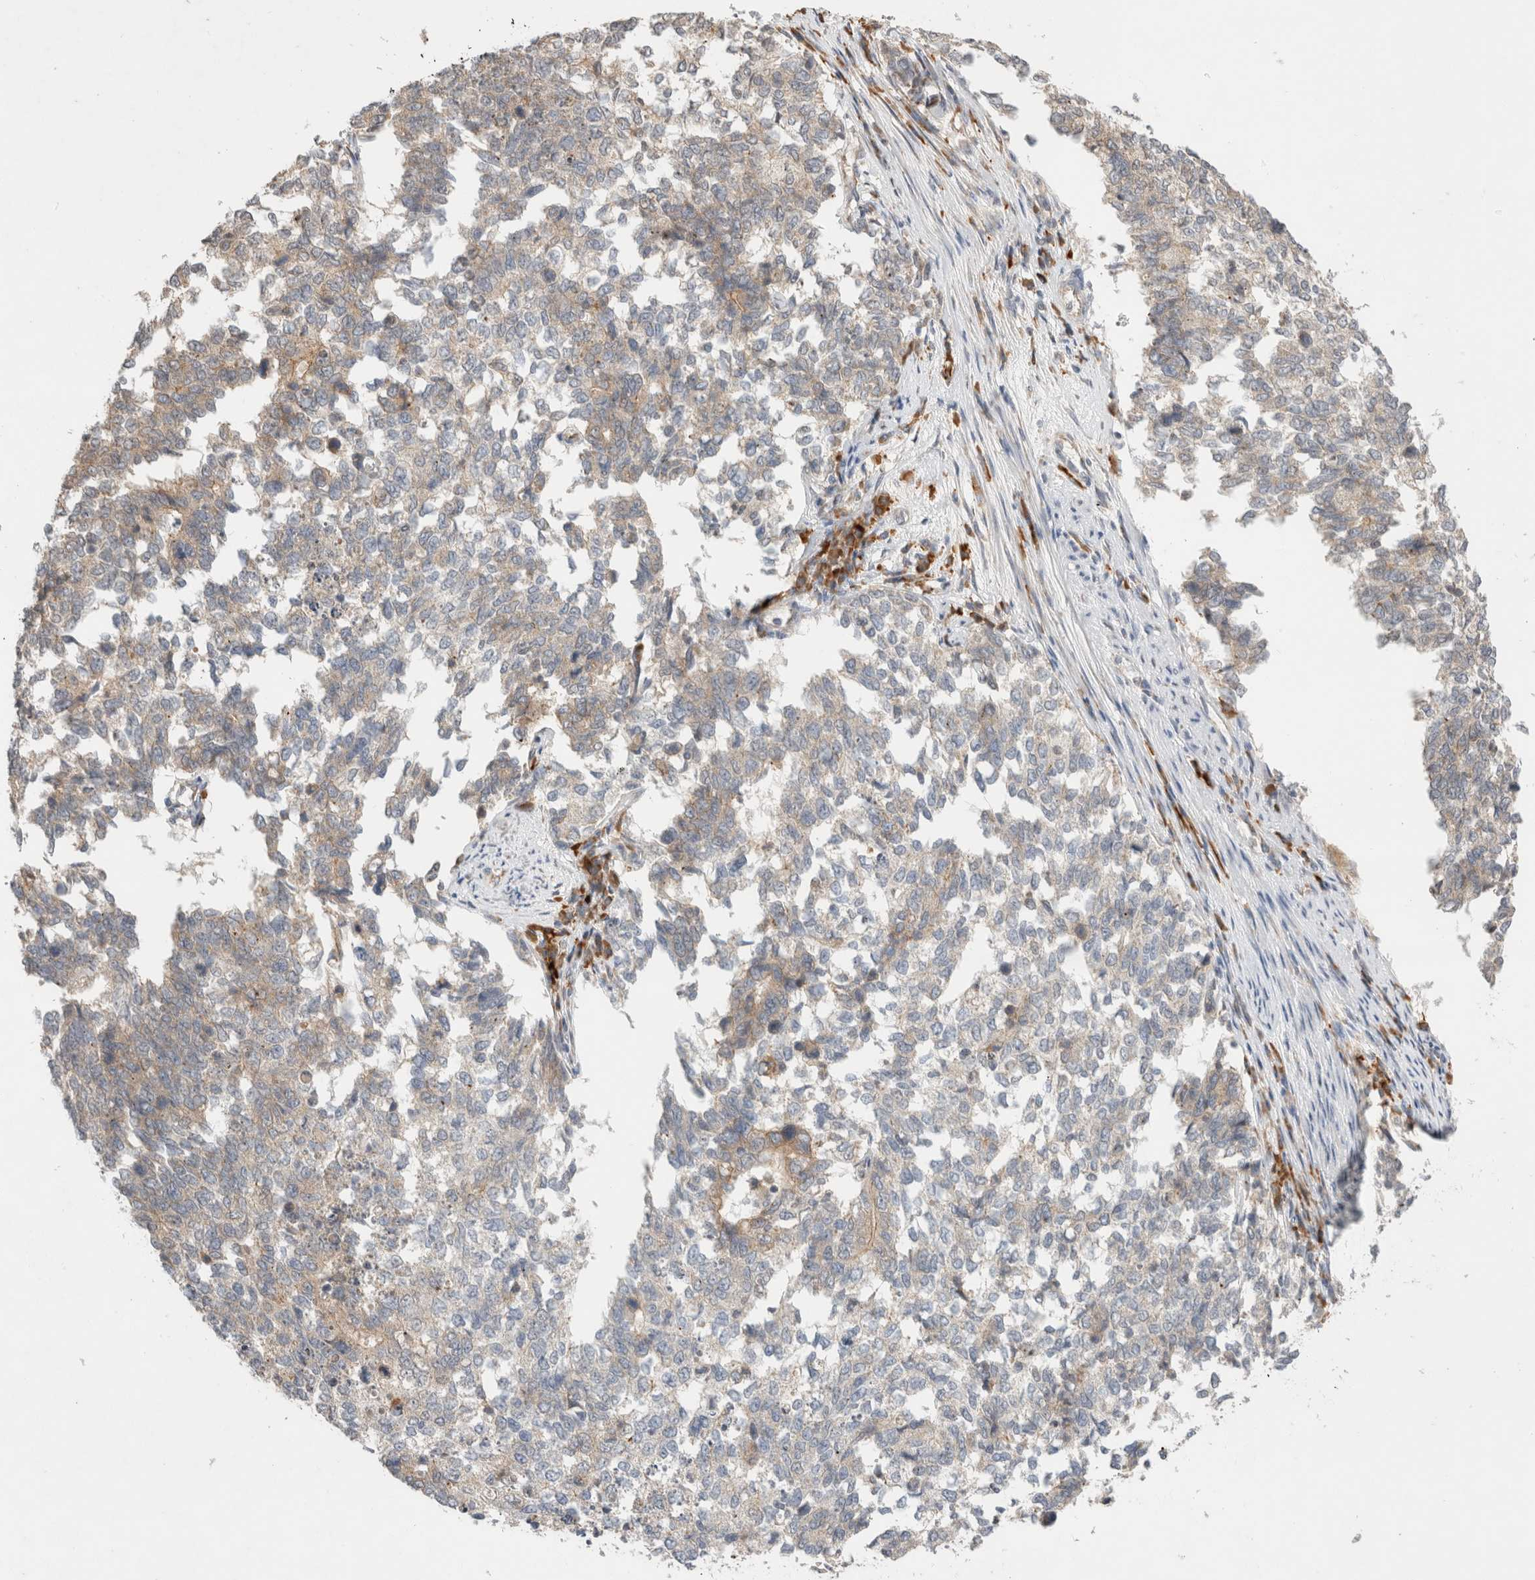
{"staining": {"intensity": "weak", "quantity": "<25%", "location": "cytoplasmic/membranous"}, "tissue": "cervical cancer", "cell_type": "Tumor cells", "image_type": "cancer", "snomed": [{"axis": "morphology", "description": "Squamous cell carcinoma, NOS"}, {"axis": "topography", "description": "Cervix"}], "caption": "An immunohistochemistry (IHC) image of cervical cancer (squamous cell carcinoma) is shown. There is no staining in tumor cells of cervical cancer (squamous cell carcinoma).", "gene": "NEDD4L", "patient": {"sex": "female", "age": 63}}